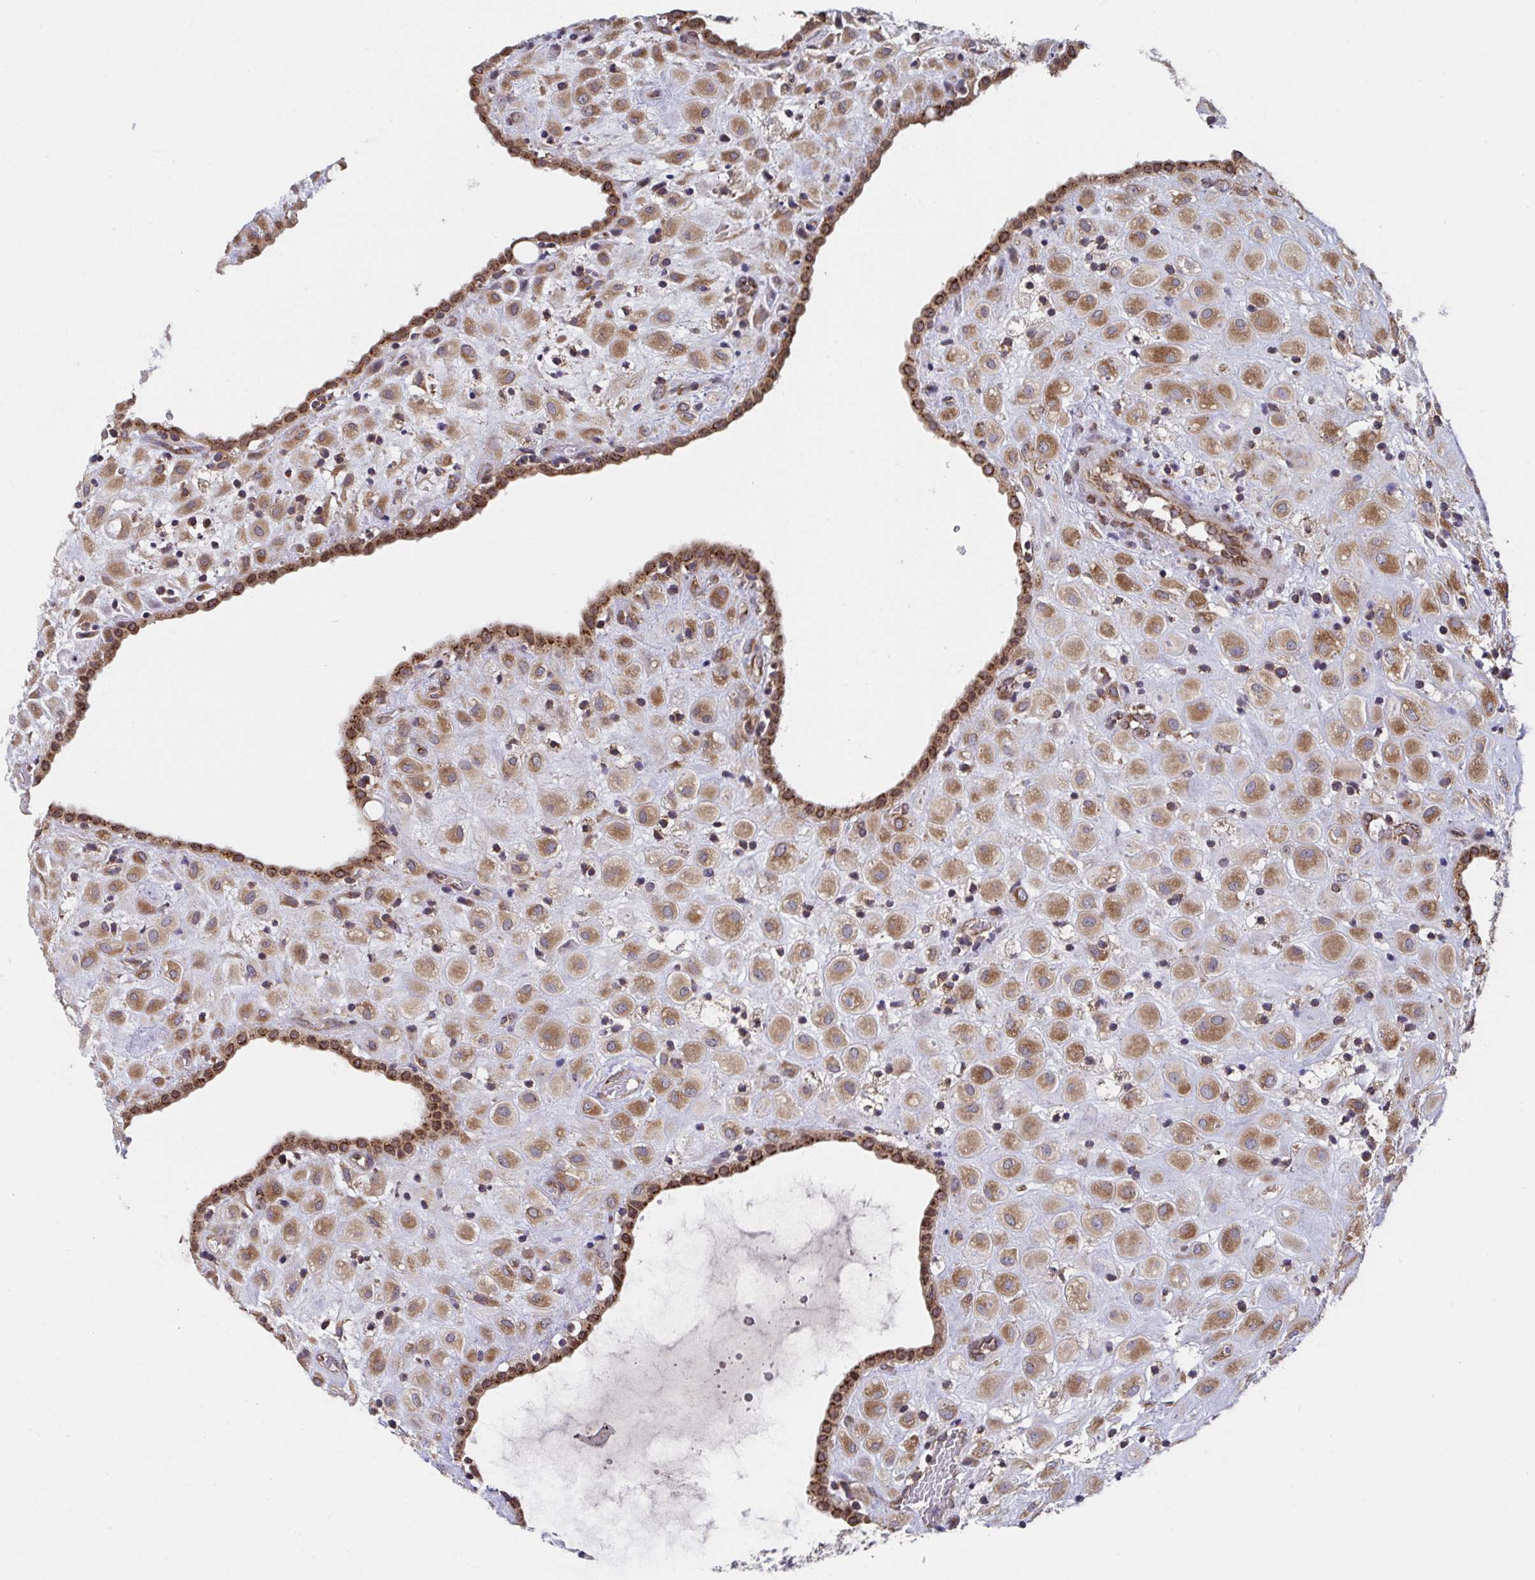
{"staining": {"intensity": "moderate", "quantity": ">75%", "location": "cytoplasmic/membranous"}, "tissue": "placenta", "cell_type": "Decidual cells", "image_type": "normal", "snomed": [{"axis": "morphology", "description": "Normal tissue, NOS"}, {"axis": "topography", "description": "Placenta"}], "caption": "Protein positivity by immunohistochemistry shows moderate cytoplasmic/membranous positivity in approximately >75% of decidual cells in unremarkable placenta.", "gene": "ATP5MJ", "patient": {"sex": "female", "age": 24}}